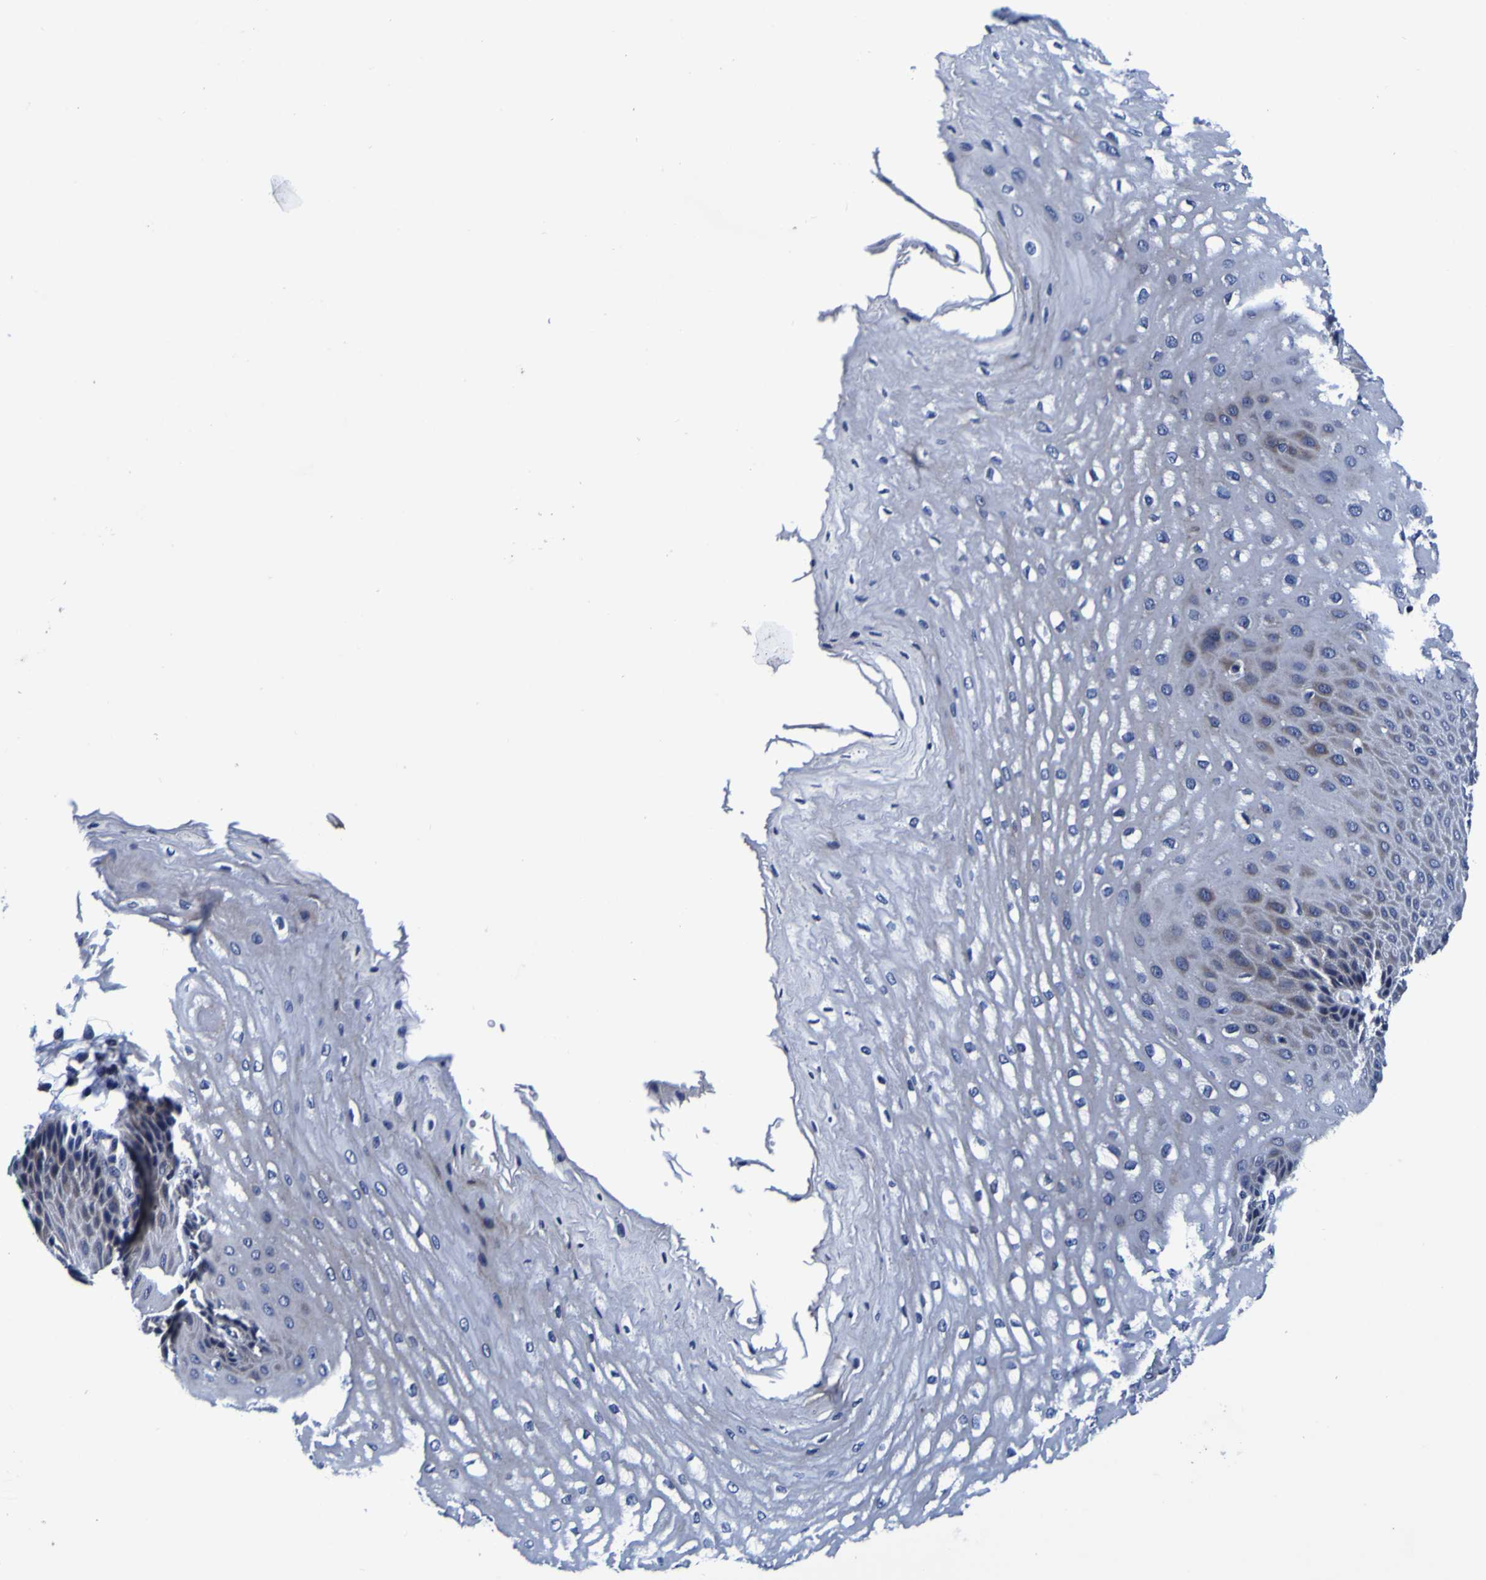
{"staining": {"intensity": "moderate", "quantity": "<25%", "location": "cytoplasmic/membranous"}, "tissue": "esophagus", "cell_type": "Squamous epithelial cells", "image_type": "normal", "snomed": [{"axis": "morphology", "description": "Normal tissue, NOS"}, {"axis": "topography", "description": "Esophagus"}], "caption": "Benign esophagus exhibits moderate cytoplasmic/membranous staining in about <25% of squamous epithelial cells, visualized by immunohistochemistry.", "gene": "PDLIM4", "patient": {"sex": "male", "age": 54}}